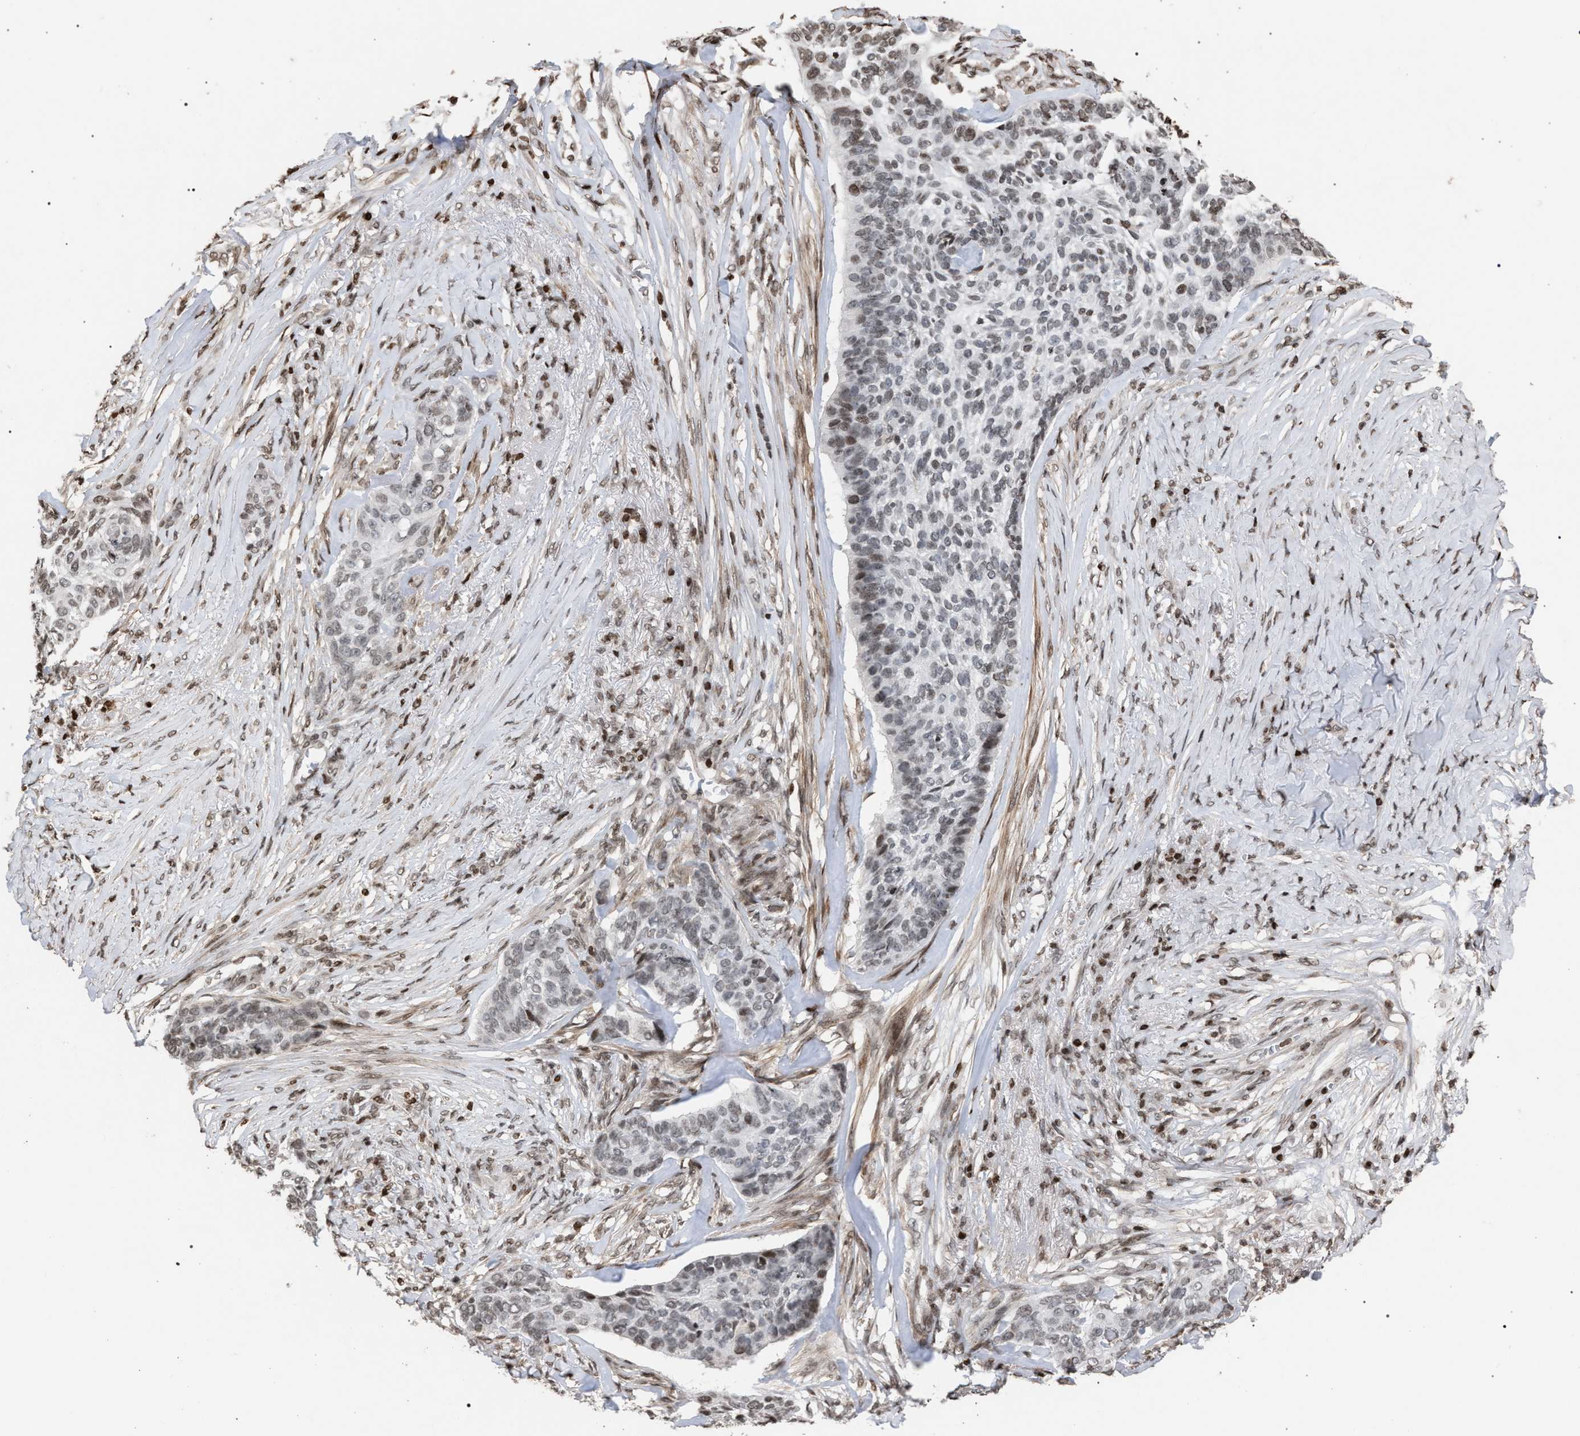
{"staining": {"intensity": "weak", "quantity": ">75%", "location": "nuclear"}, "tissue": "skin cancer", "cell_type": "Tumor cells", "image_type": "cancer", "snomed": [{"axis": "morphology", "description": "Basal cell carcinoma"}, {"axis": "topography", "description": "Skin"}], "caption": "High-magnification brightfield microscopy of basal cell carcinoma (skin) stained with DAB (brown) and counterstained with hematoxylin (blue). tumor cells exhibit weak nuclear expression is appreciated in approximately>75% of cells.", "gene": "FOXD3", "patient": {"sex": "male", "age": 85}}